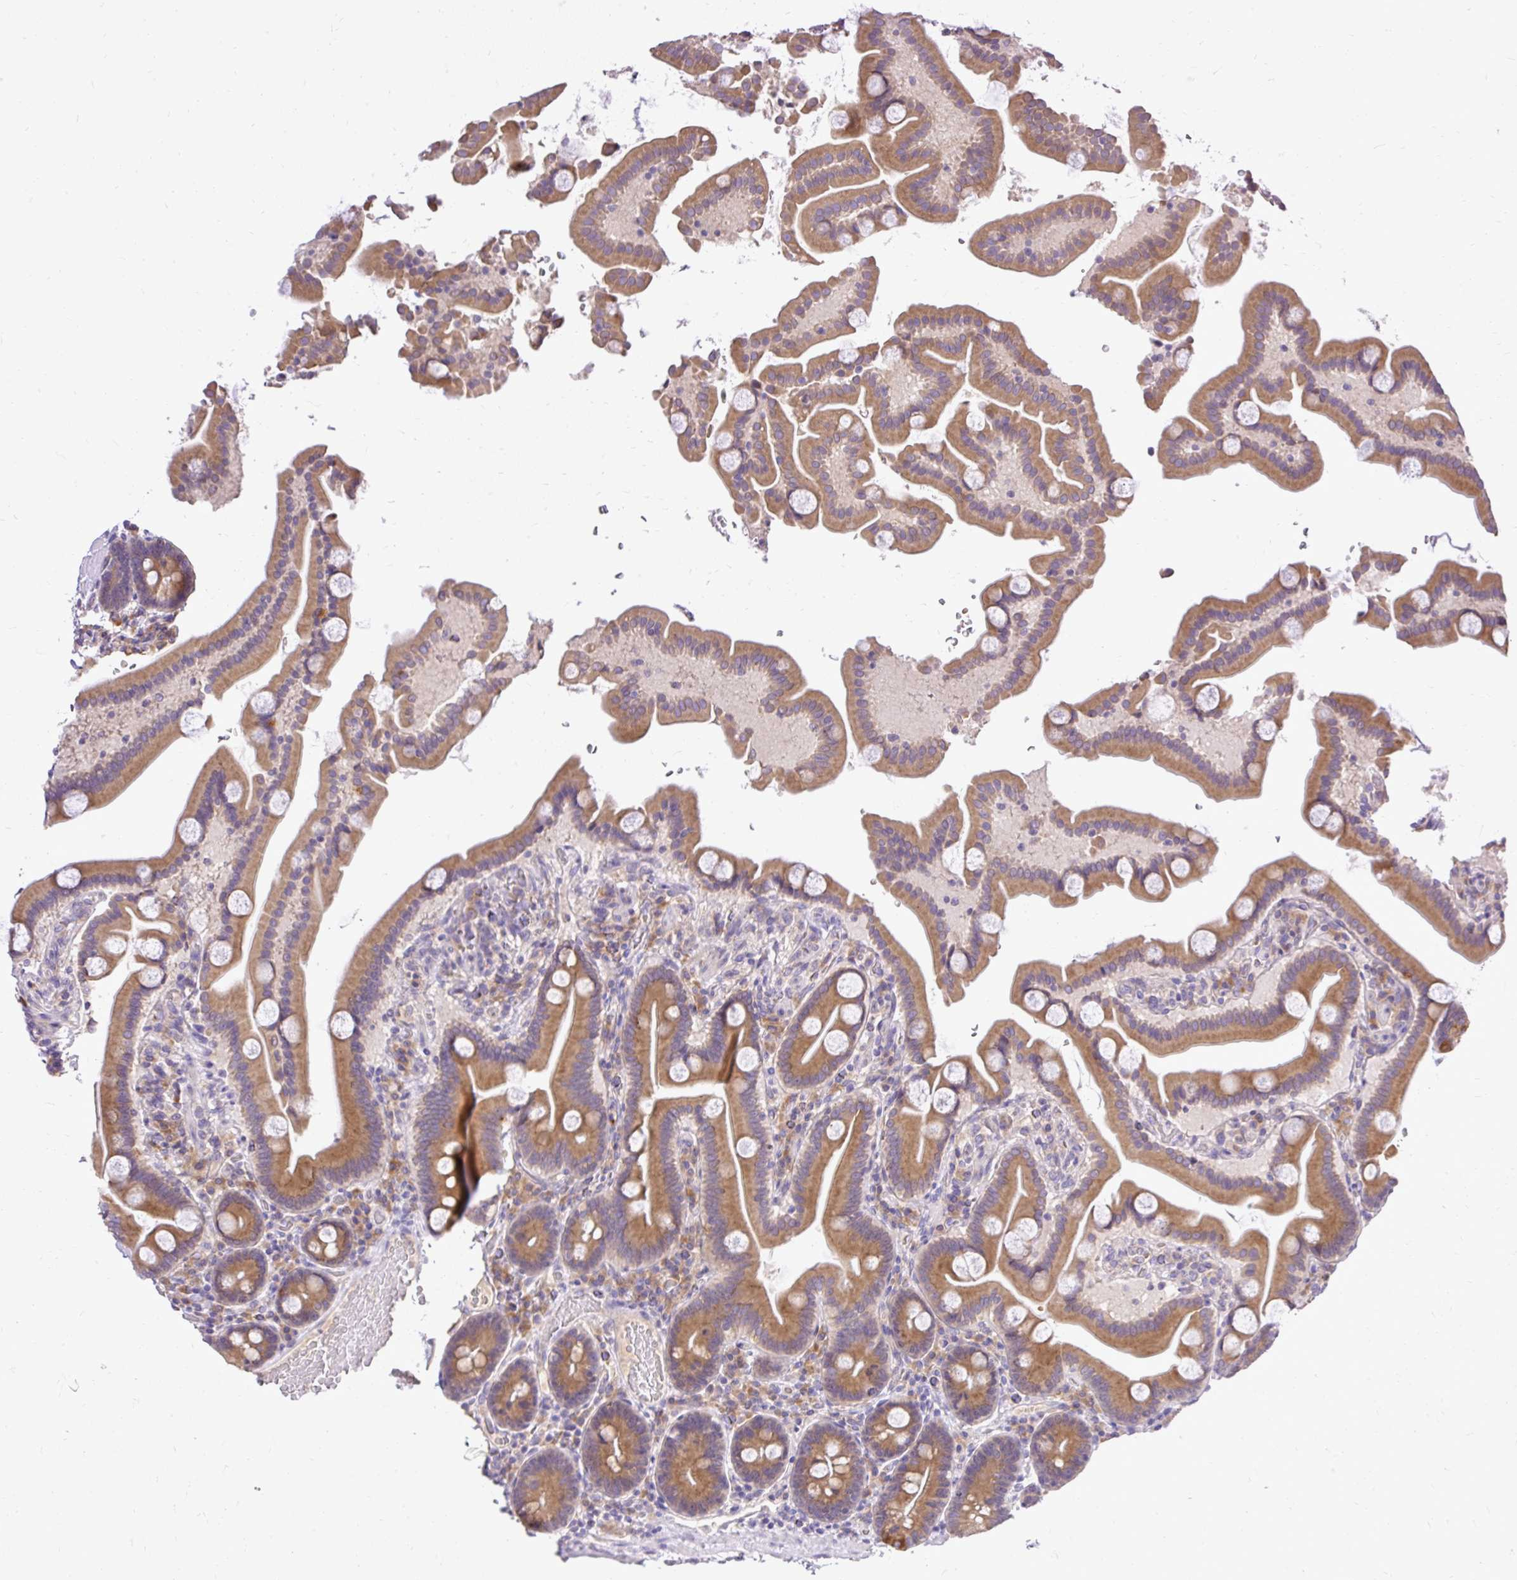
{"staining": {"intensity": "moderate", "quantity": ">75%", "location": "cytoplasmic/membranous"}, "tissue": "duodenum", "cell_type": "Glandular cells", "image_type": "normal", "snomed": [{"axis": "morphology", "description": "Normal tissue, NOS"}, {"axis": "topography", "description": "Duodenum"}], "caption": "Duodenum stained with DAB (3,3'-diaminobenzidine) IHC shows medium levels of moderate cytoplasmic/membranous expression in approximately >75% of glandular cells.", "gene": "SEC63", "patient": {"sex": "male", "age": 55}}